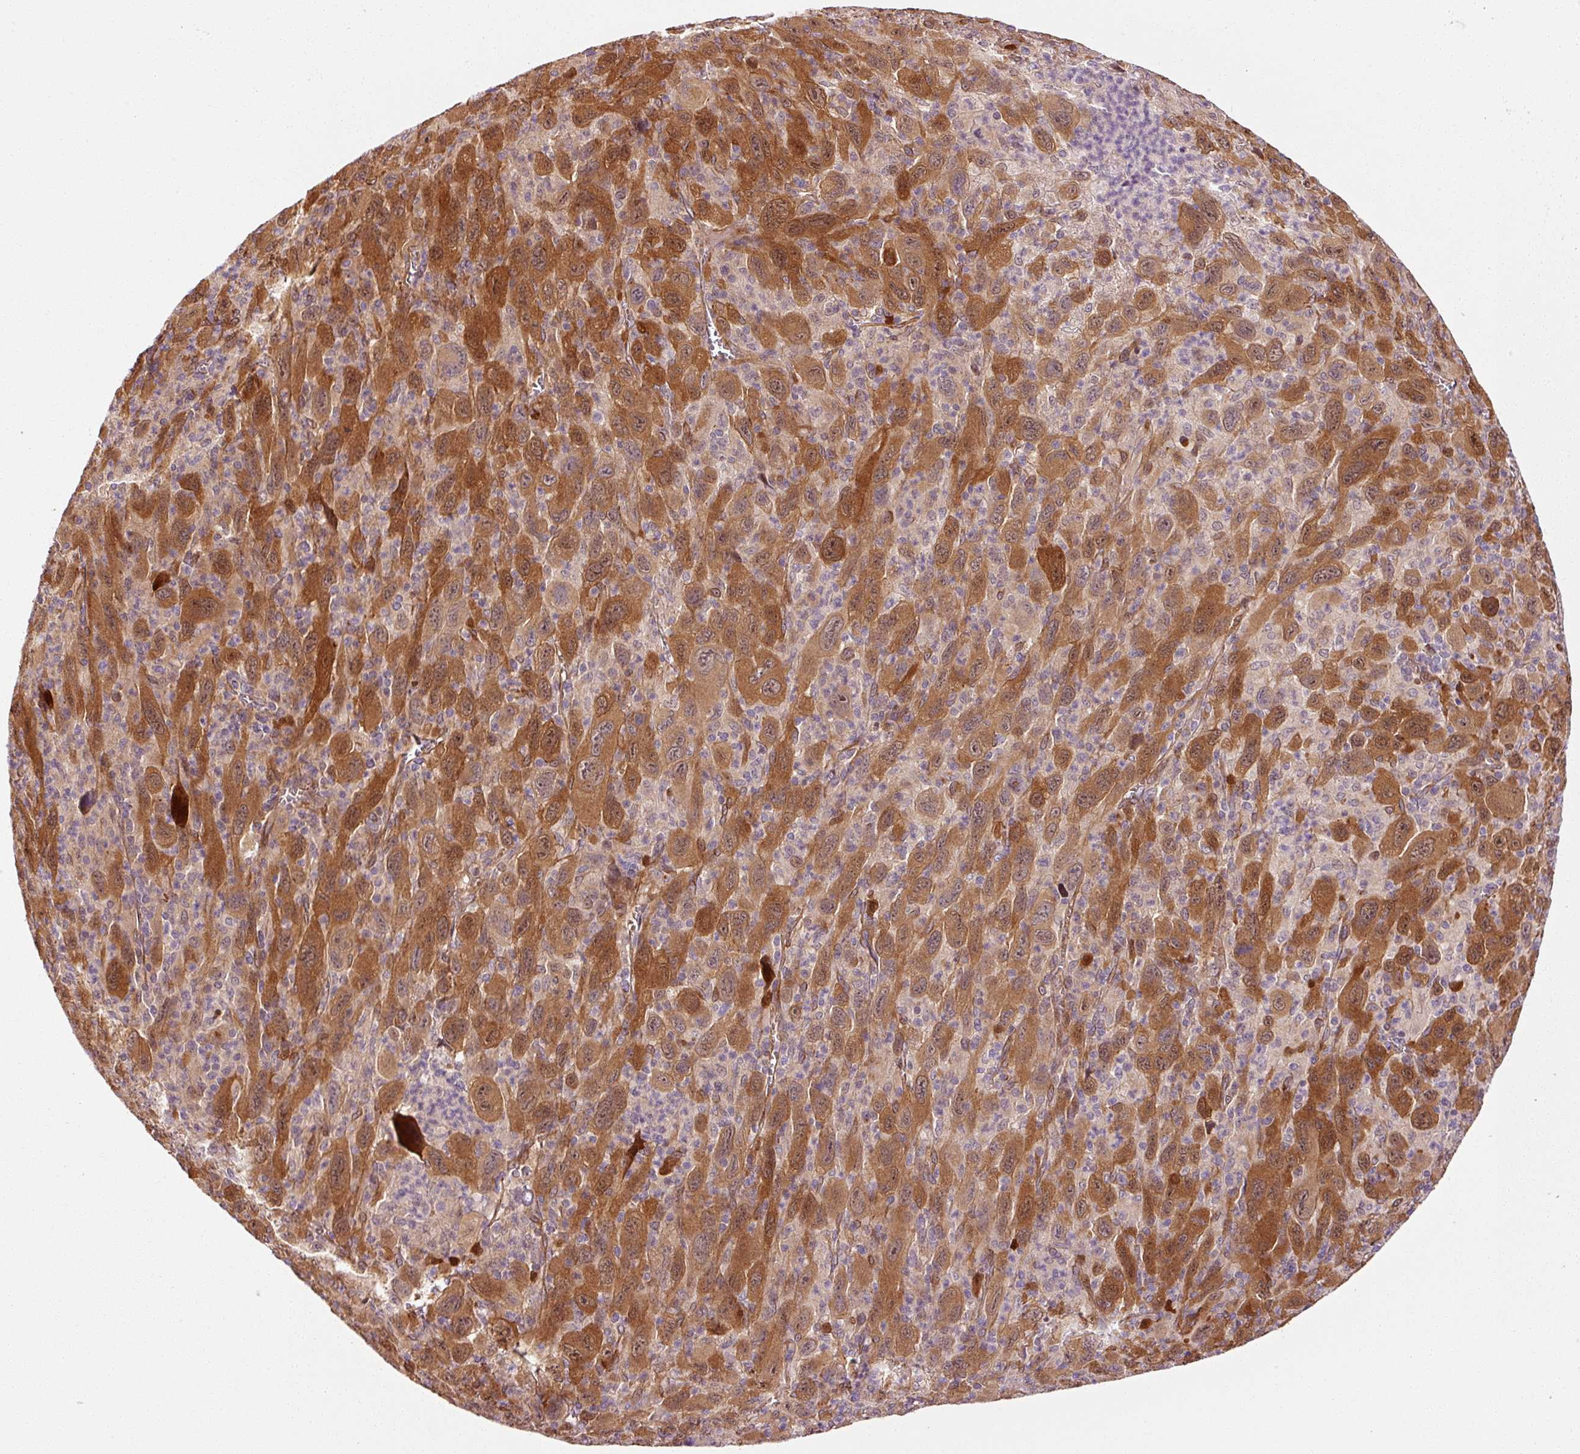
{"staining": {"intensity": "strong", "quantity": ">75%", "location": "cytoplasmic/membranous,nuclear"}, "tissue": "melanoma", "cell_type": "Tumor cells", "image_type": "cancer", "snomed": [{"axis": "morphology", "description": "Malignant melanoma, Metastatic site"}, {"axis": "topography", "description": "Skin"}], "caption": "Tumor cells demonstrate high levels of strong cytoplasmic/membranous and nuclear staining in approximately >75% of cells in human malignant melanoma (metastatic site).", "gene": "PPP1R14B", "patient": {"sex": "female", "age": 56}}